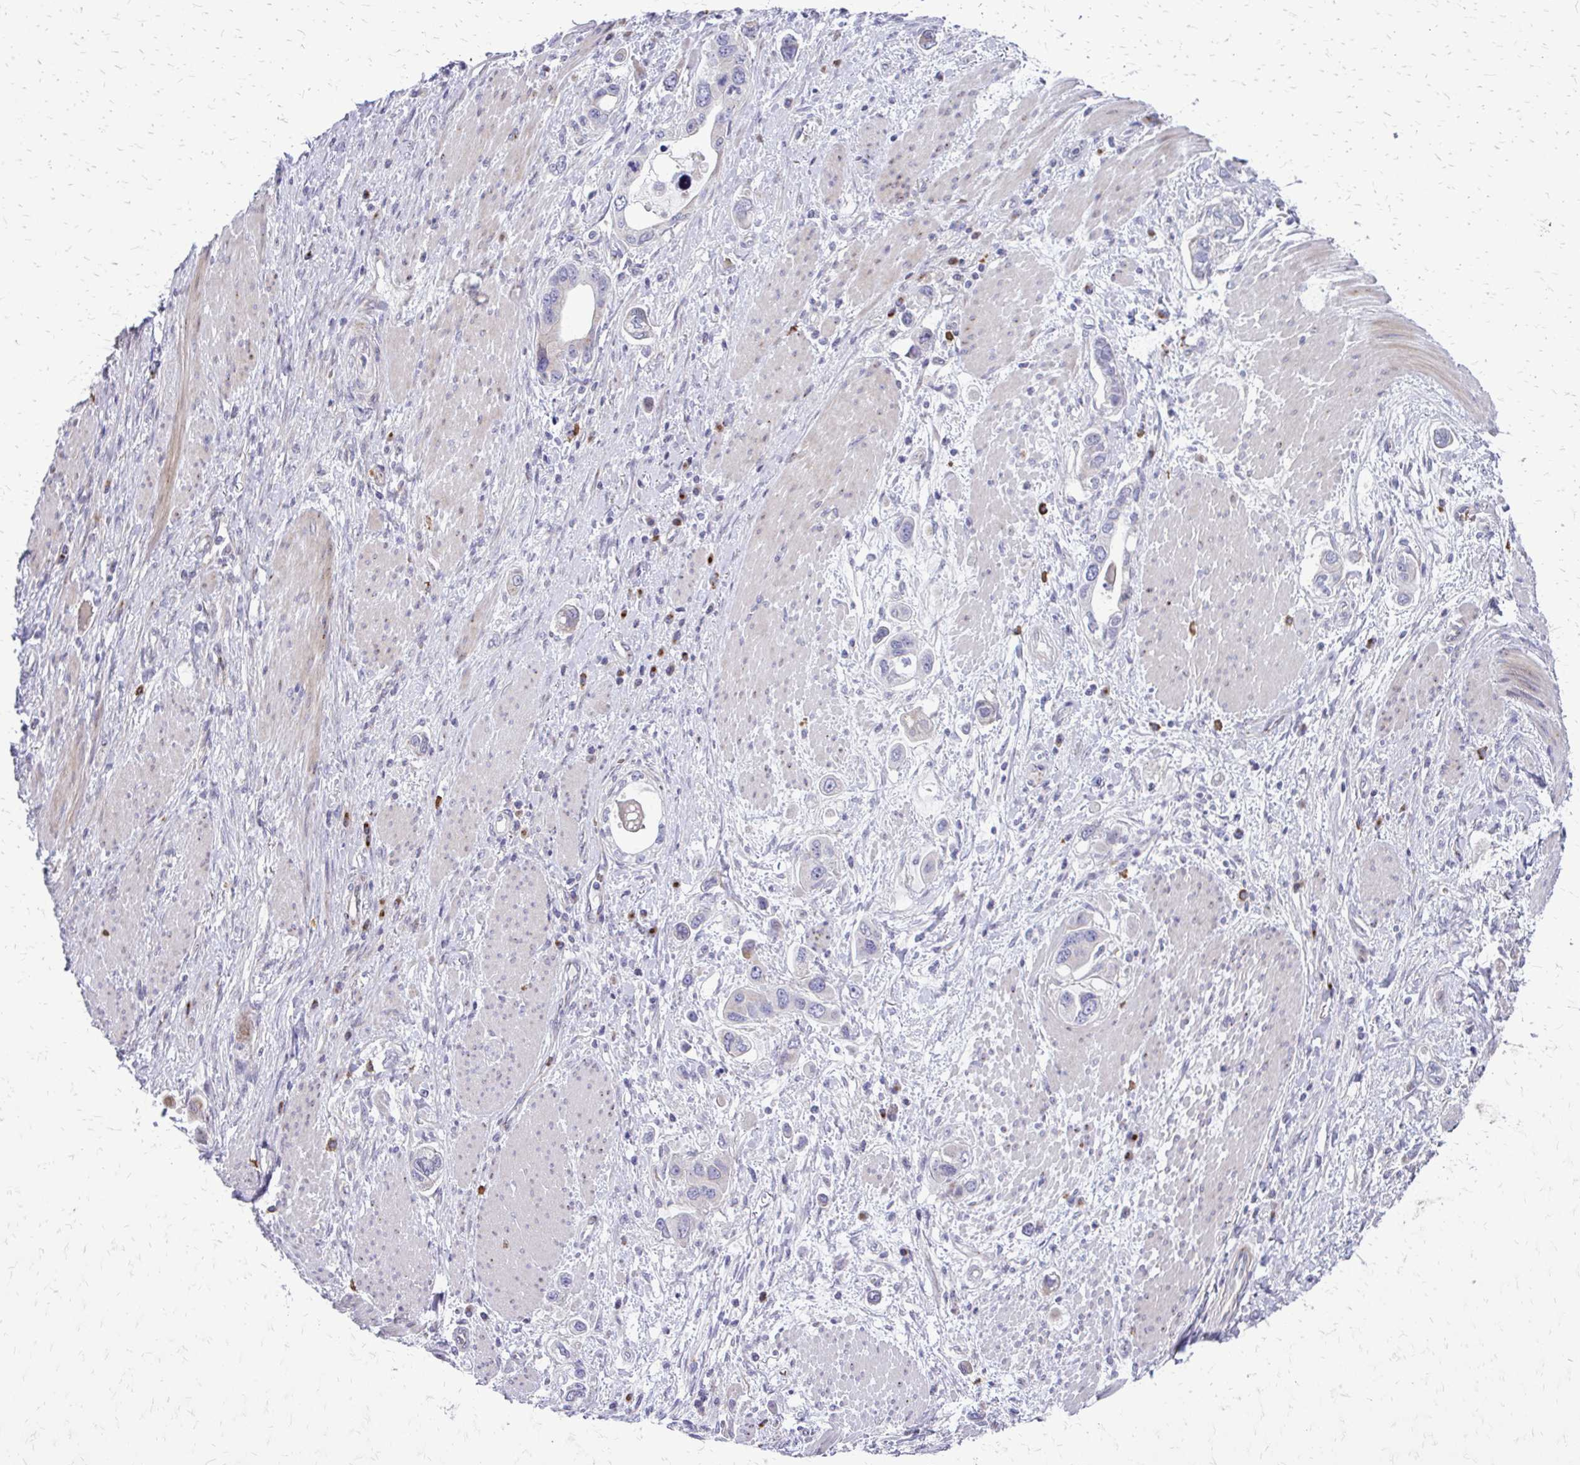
{"staining": {"intensity": "negative", "quantity": "none", "location": "none"}, "tissue": "stomach cancer", "cell_type": "Tumor cells", "image_type": "cancer", "snomed": [{"axis": "morphology", "description": "Adenocarcinoma, NOS"}, {"axis": "topography", "description": "Stomach, lower"}], "caption": "Stomach cancer stained for a protein using IHC reveals no positivity tumor cells.", "gene": "FUNDC2", "patient": {"sex": "female", "age": 93}}